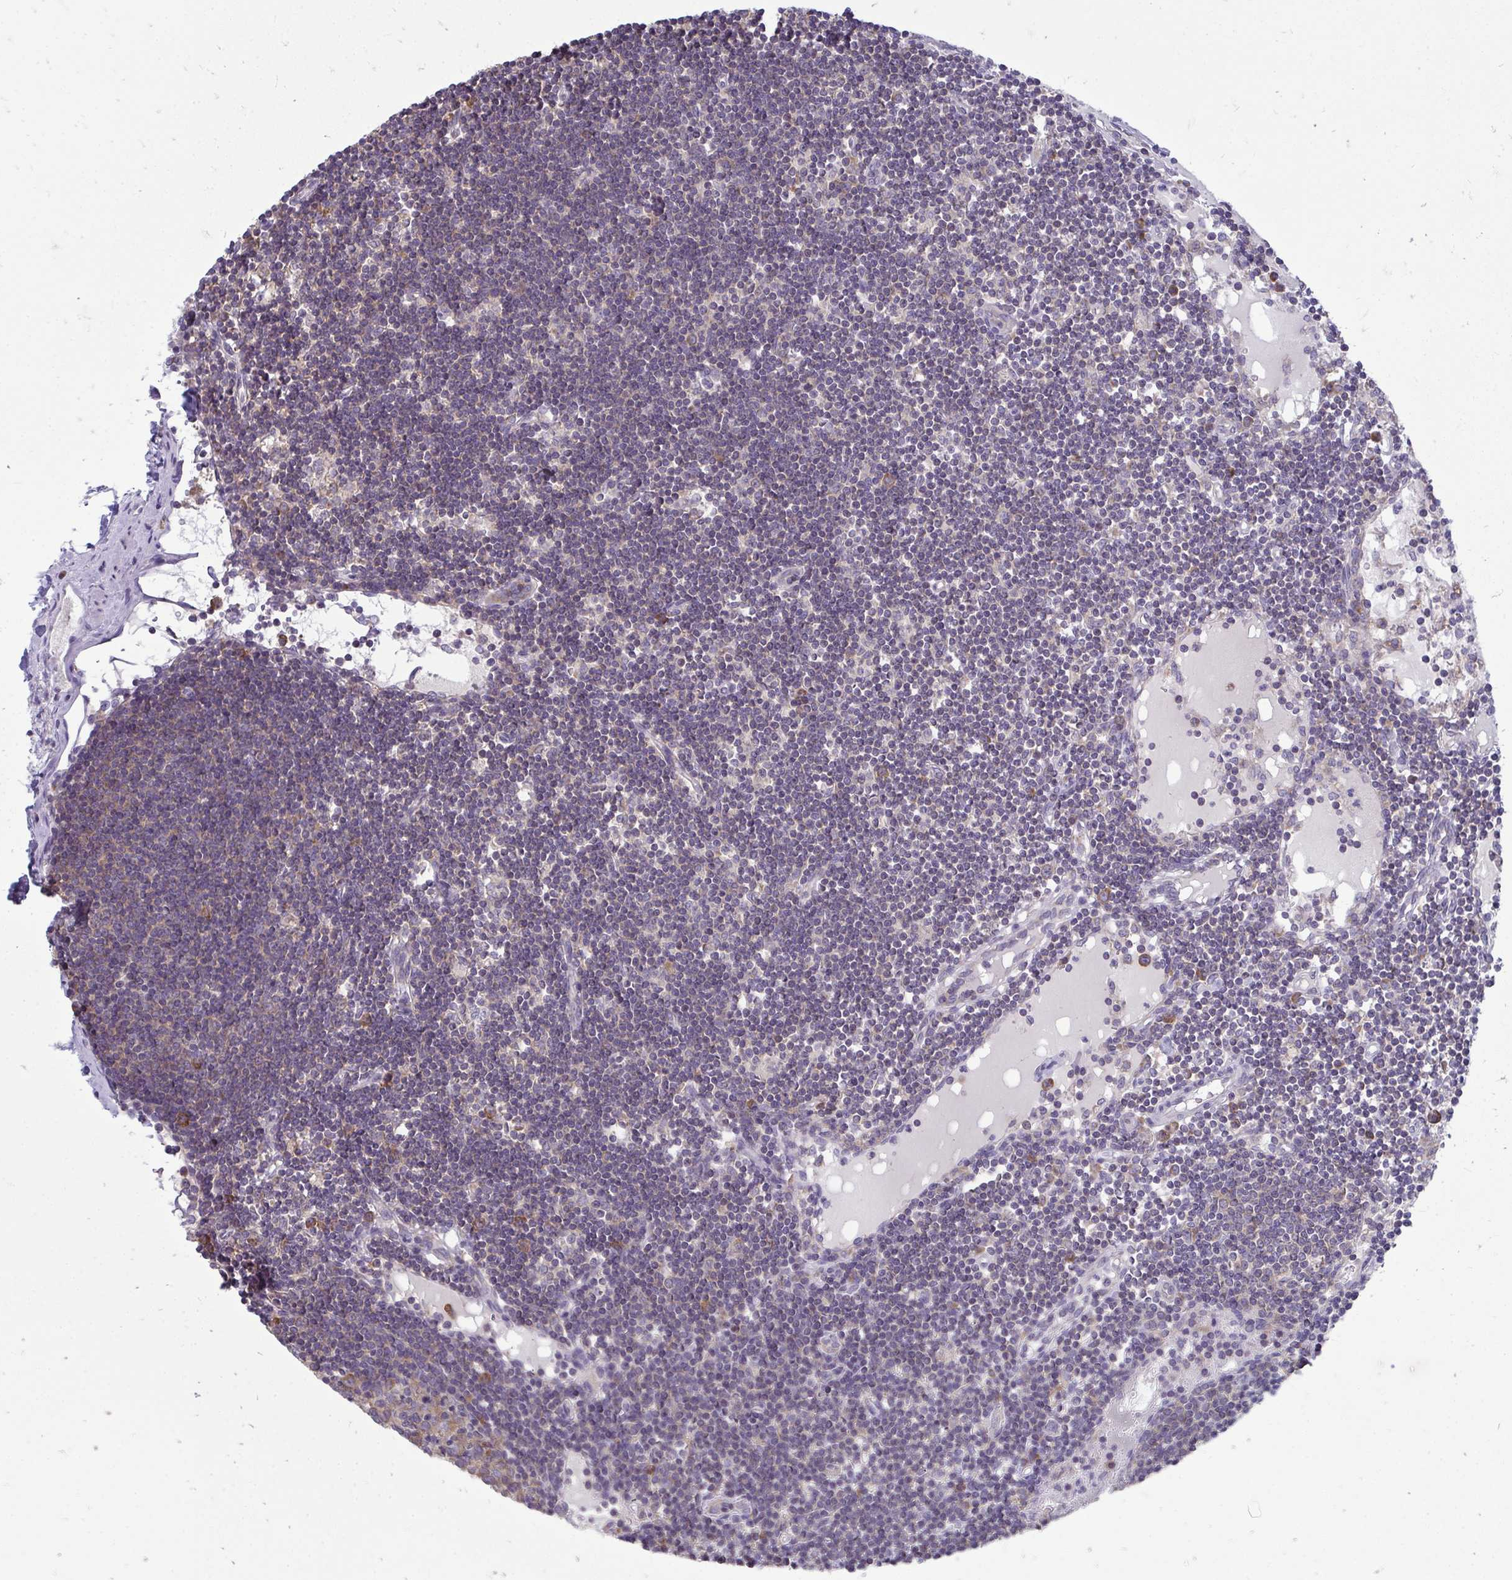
{"staining": {"intensity": "moderate", "quantity": "25%-75%", "location": "cytoplasmic/membranous"}, "tissue": "lymph node", "cell_type": "Germinal center cells", "image_type": "normal", "snomed": [{"axis": "morphology", "description": "Normal tissue, NOS"}, {"axis": "topography", "description": "Lymph node"}], "caption": "The immunohistochemical stain shows moderate cytoplasmic/membranous staining in germinal center cells of benign lymph node.", "gene": "RPLP2", "patient": {"sex": "female", "age": 65}}